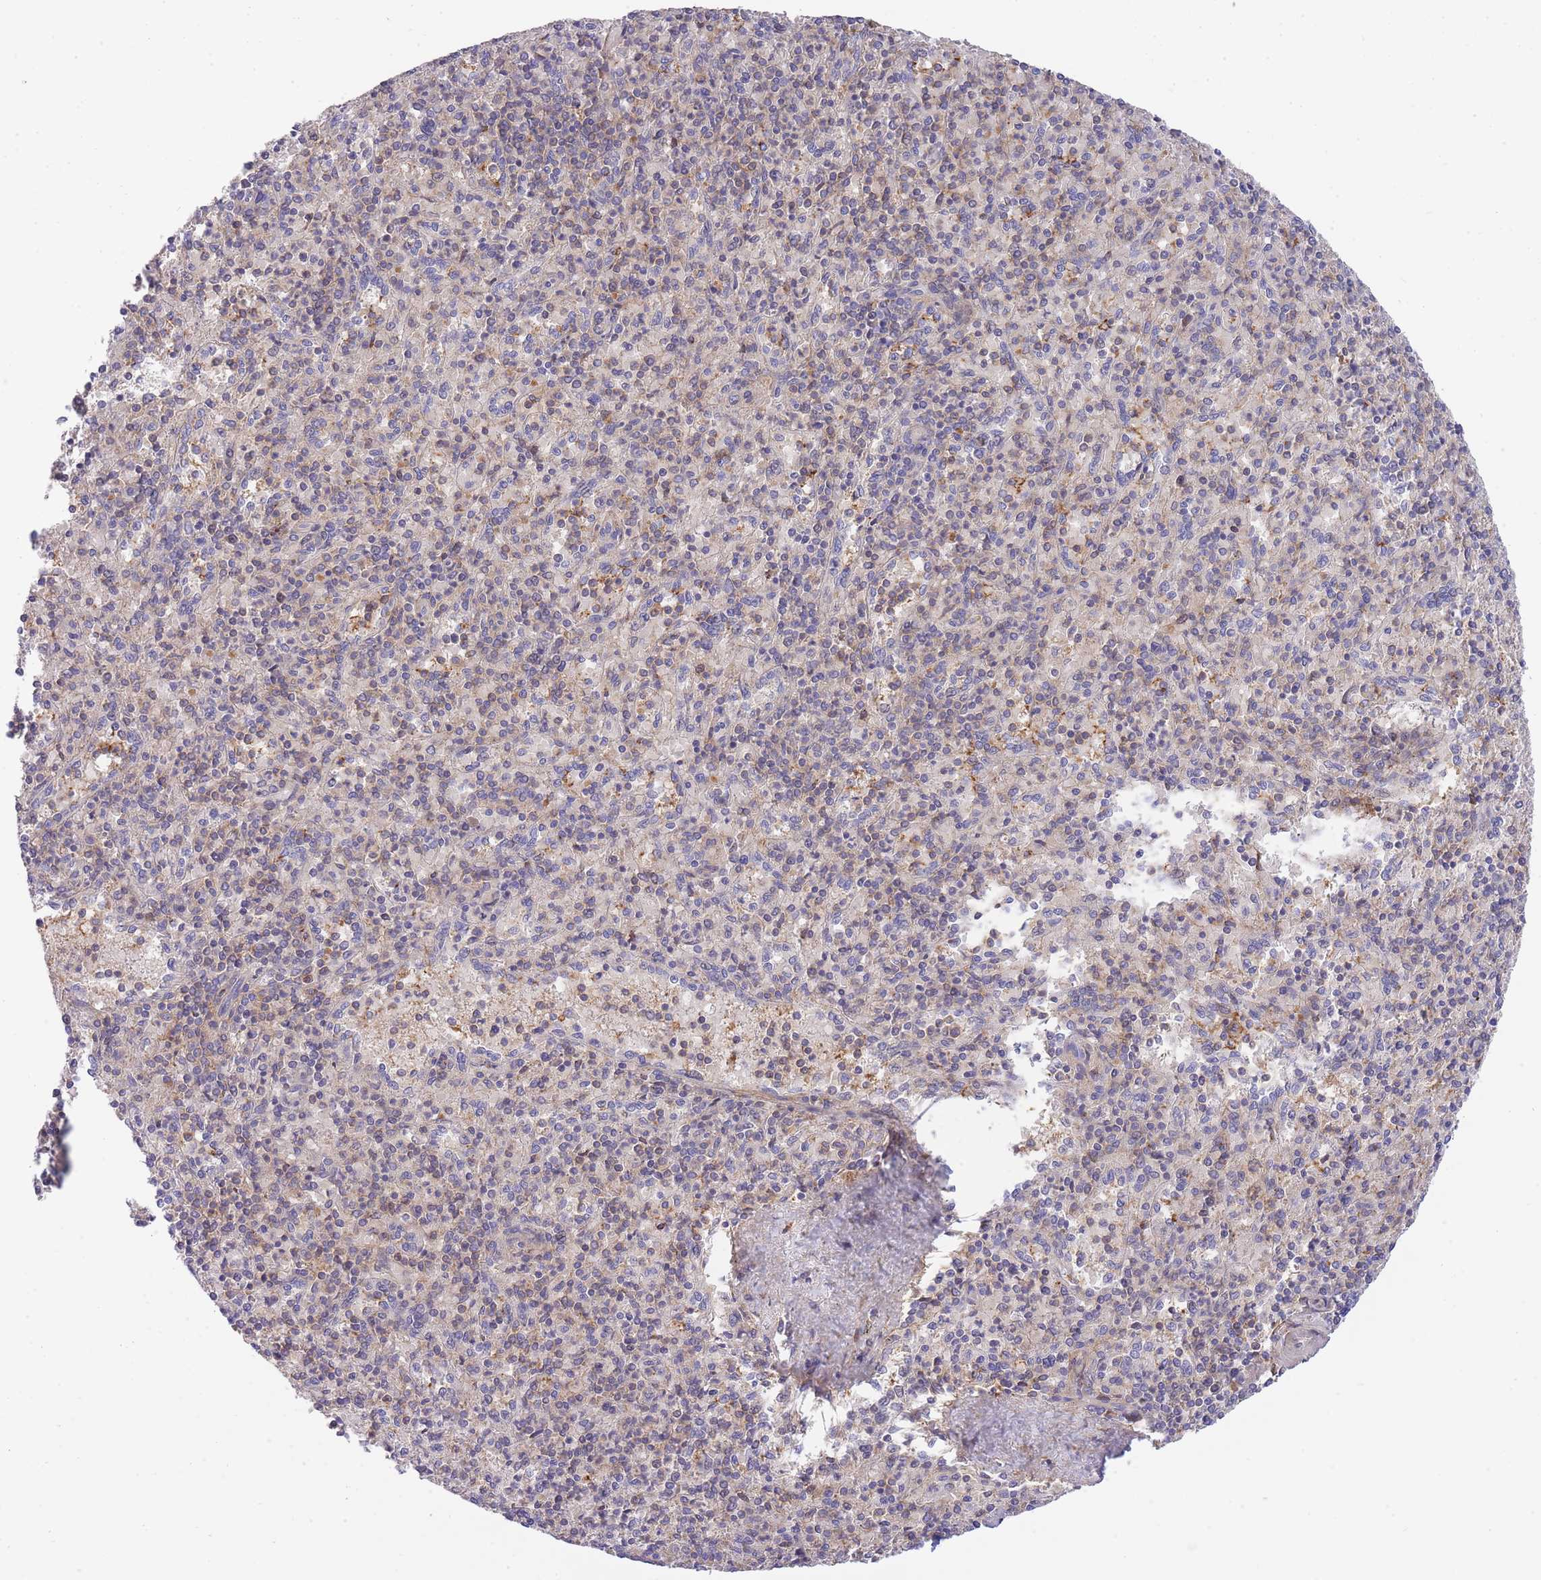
{"staining": {"intensity": "moderate", "quantity": "<25%", "location": "cytoplasmic/membranous"}, "tissue": "spleen", "cell_type": "Cells in red pulp", "image_type": "normal", "snomed": [{"axis": "morphology", "description": "Normal tissue, NOS"}, {"axis": "topography", "description": "Spleen"}], "caption": "A brown stain highlights moderate cytoplasmic/membranous expression of a protein in cells in red pulp of unremarkable human spleen. (DAB = brown stain, brightfield microscopy at high magnification).", "gene": "EIF2B2", "patient": {"sex": "male", "age": 82}}